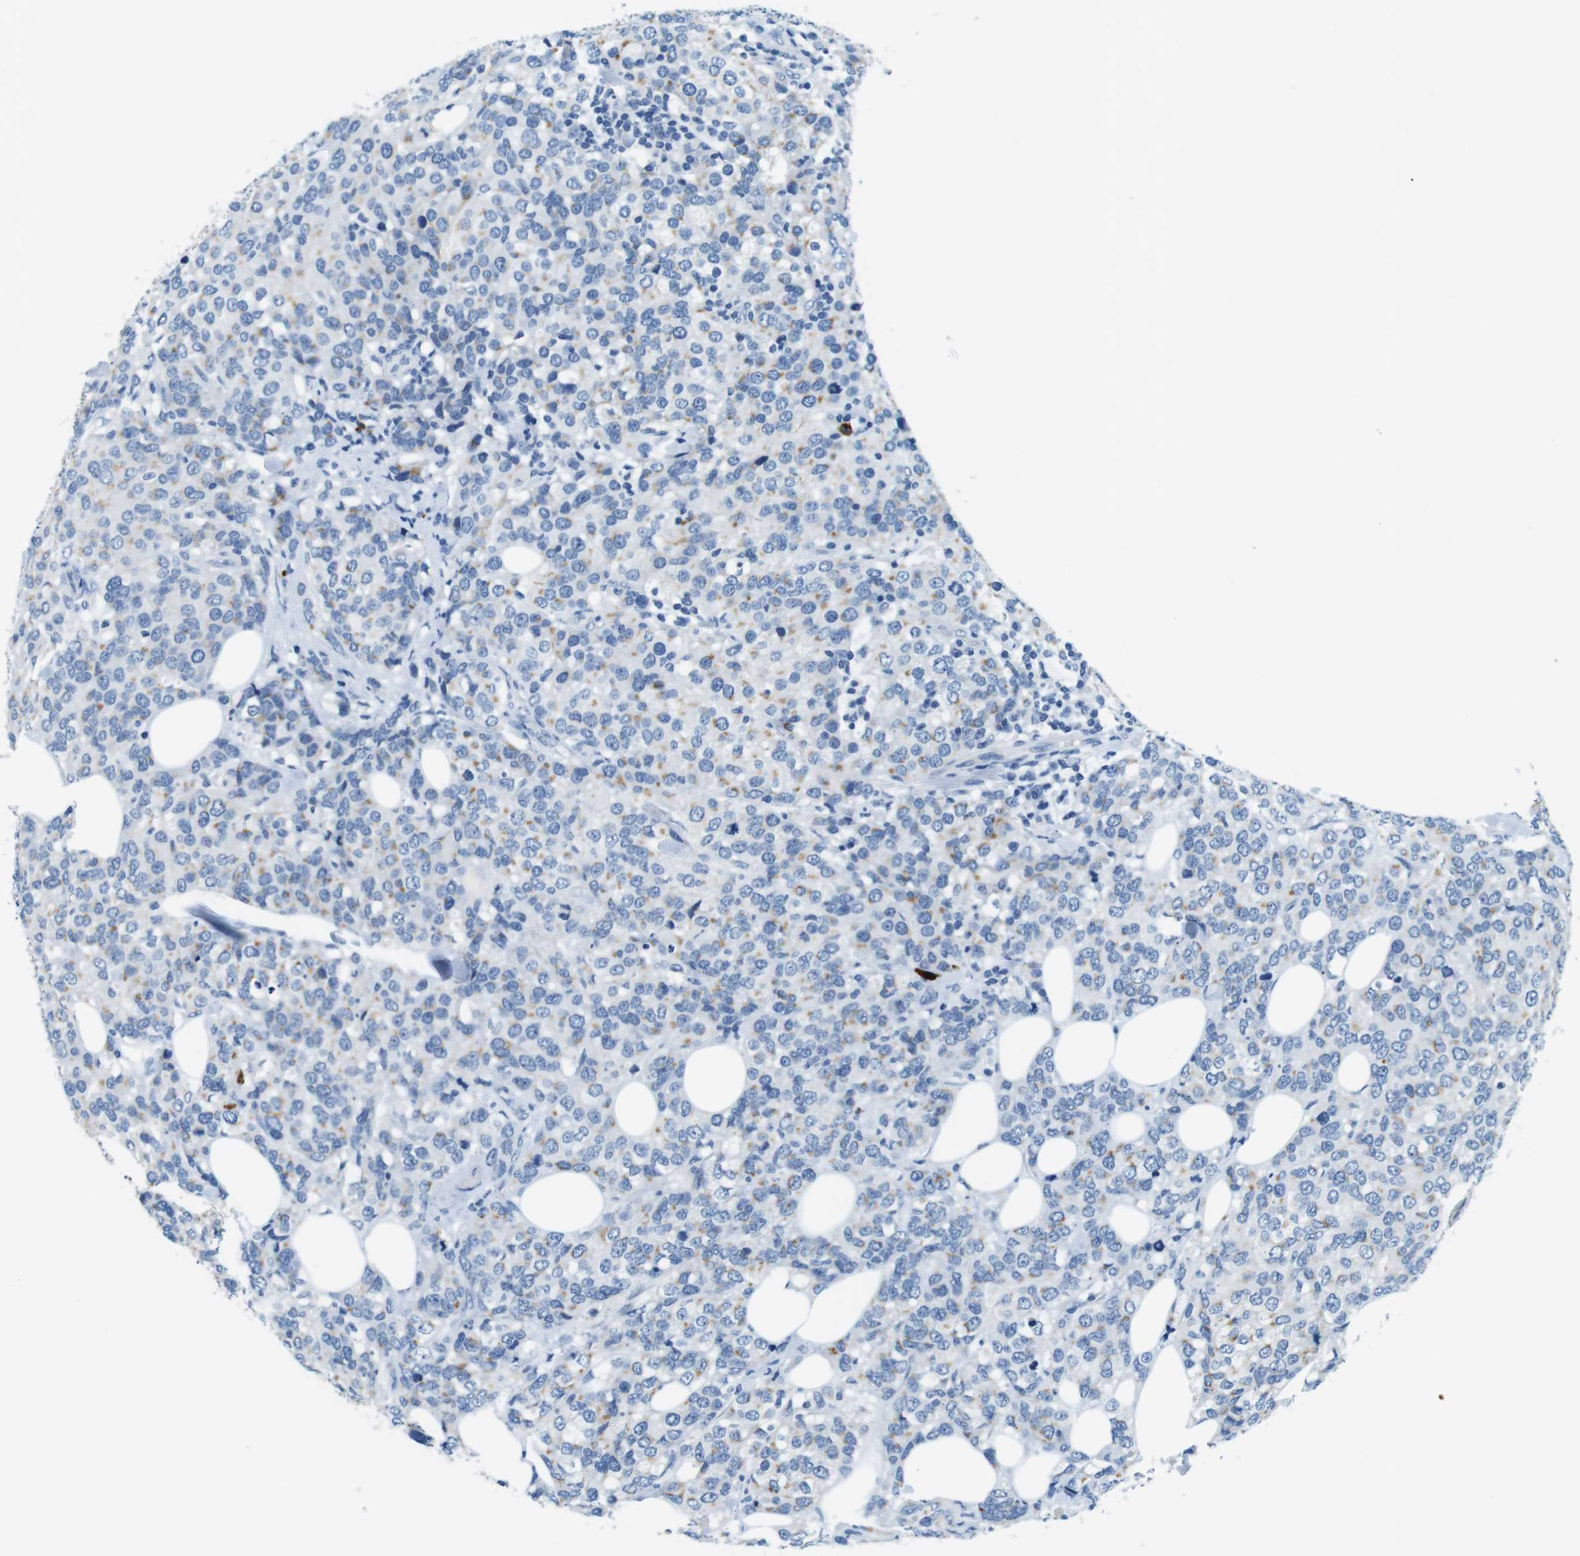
{"staining": {"intensity": "negative", "quantity": "none", "location": "none"}, "tissue": "breast cancer", "cell_type": "Tumor cells", "image_type": "cancer", "snomed": [{"axis": "morphology", "description": "Lobular carcinoma"}, {"axis": "topography", "description": "Breast"}], "caption": "This is a photomicrograph of immunohistochemistry staining of breast lobular carcinoma, which shows no staining in tumor cells.", "gene": "SLC35A3", "patient": {"sex": "female", "age": 59}}